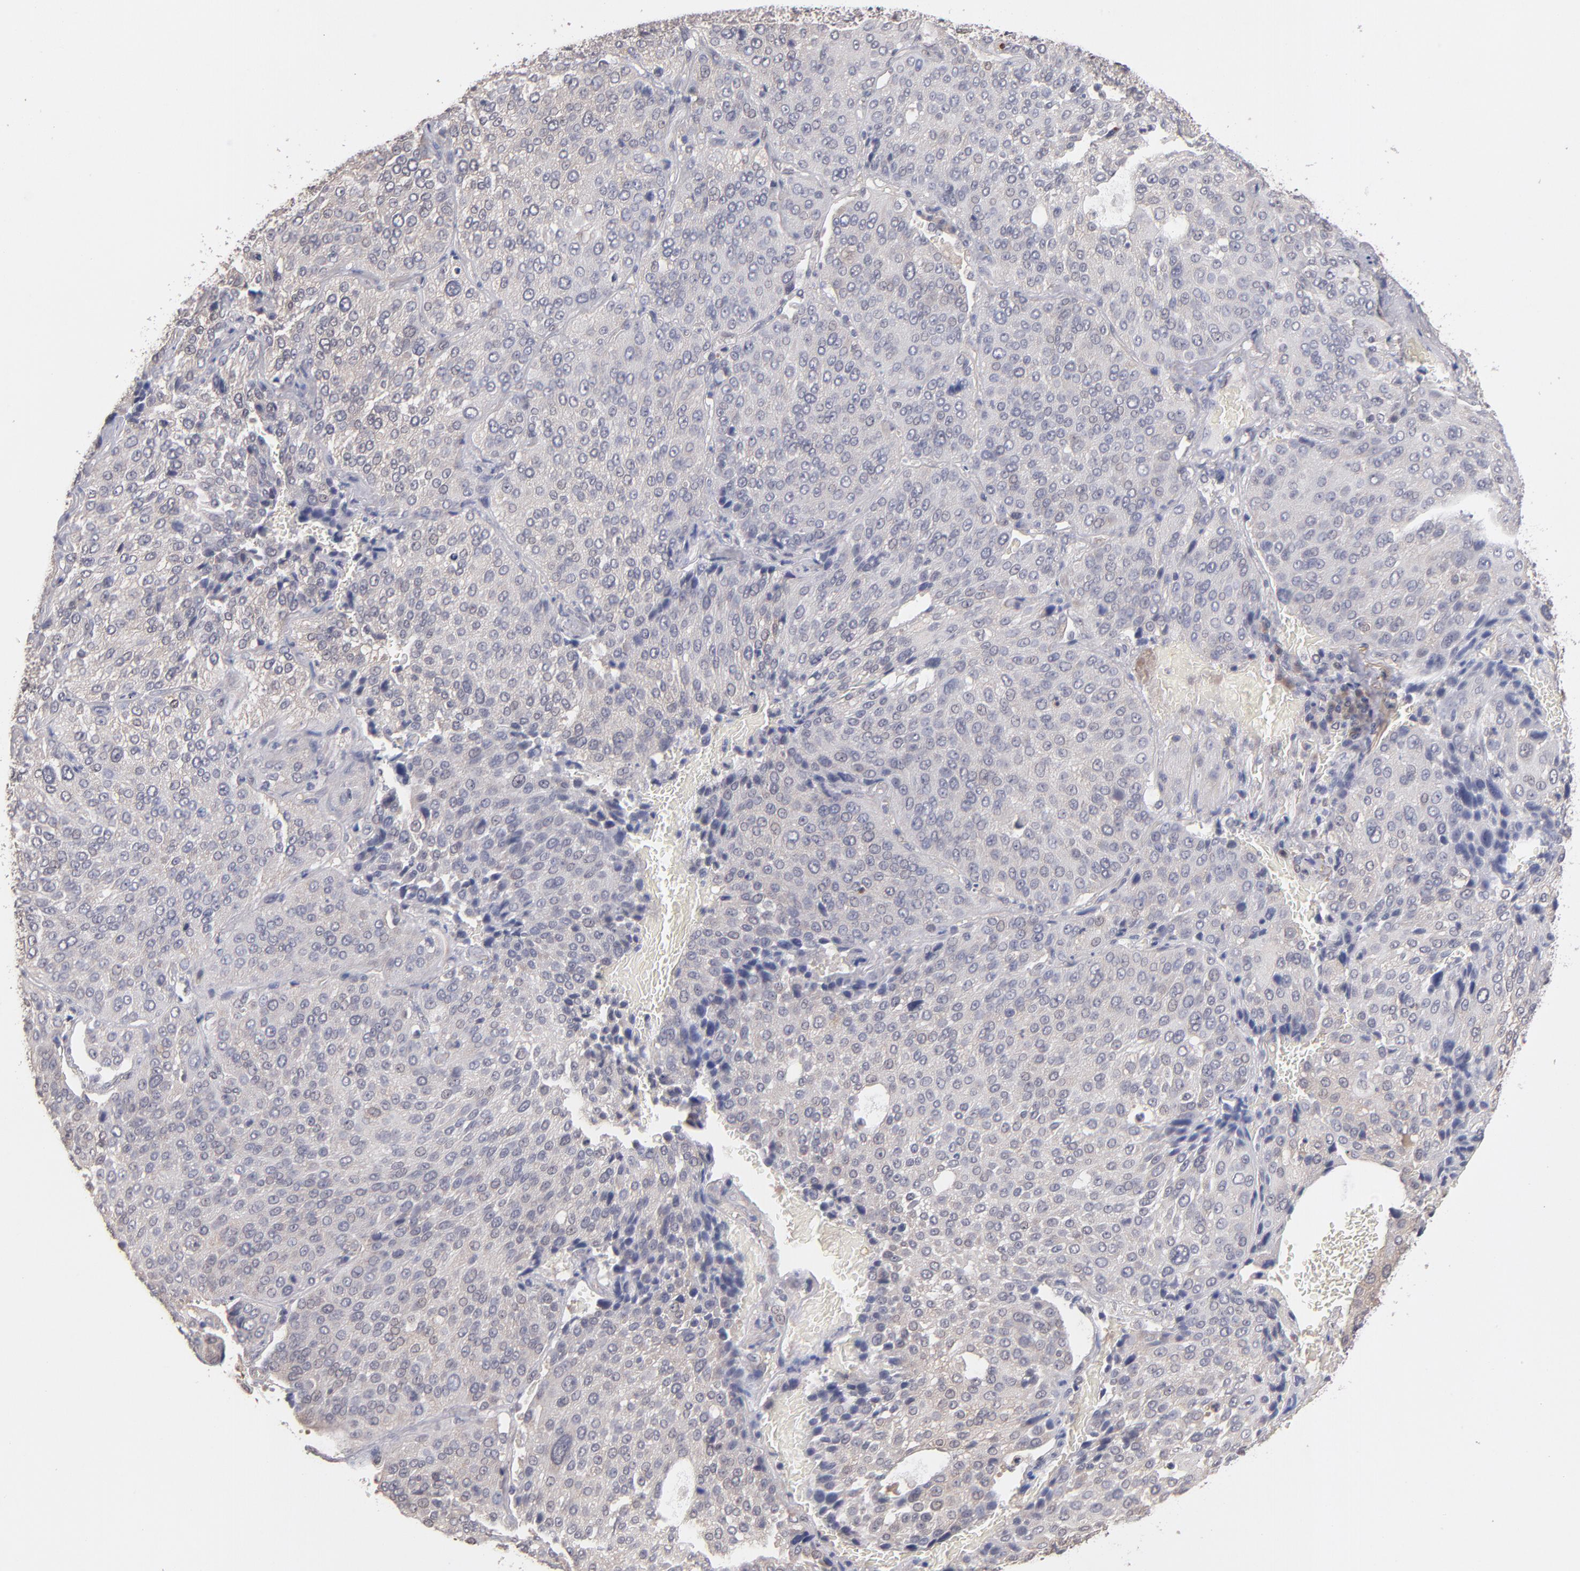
{"staining": {"intensity": "negative", "quantity": "none", "location": "none"}, "tissue": "lung cancer", "cell_type": "Tumor cells", "image_type": "cancer", "snomed": [{"axis": "morphology", "description": "Squamous cell carcinoma, NOS"}, {"axis": "topography", "description": "Lung"}], "caption": "High power microscopy histopathology image of an IHC image of lung cancer (squamous cell carcinoma), revealing no significant positivity in tumor cells. Brightfield microscopy of IHC stained with DAB (3,3'-diaminobenzidine) (brown) and hematoxylin (blue), captured at high magnification.", "gene": "PSMD10", "patient": {"sex": "male", "age": 54}}